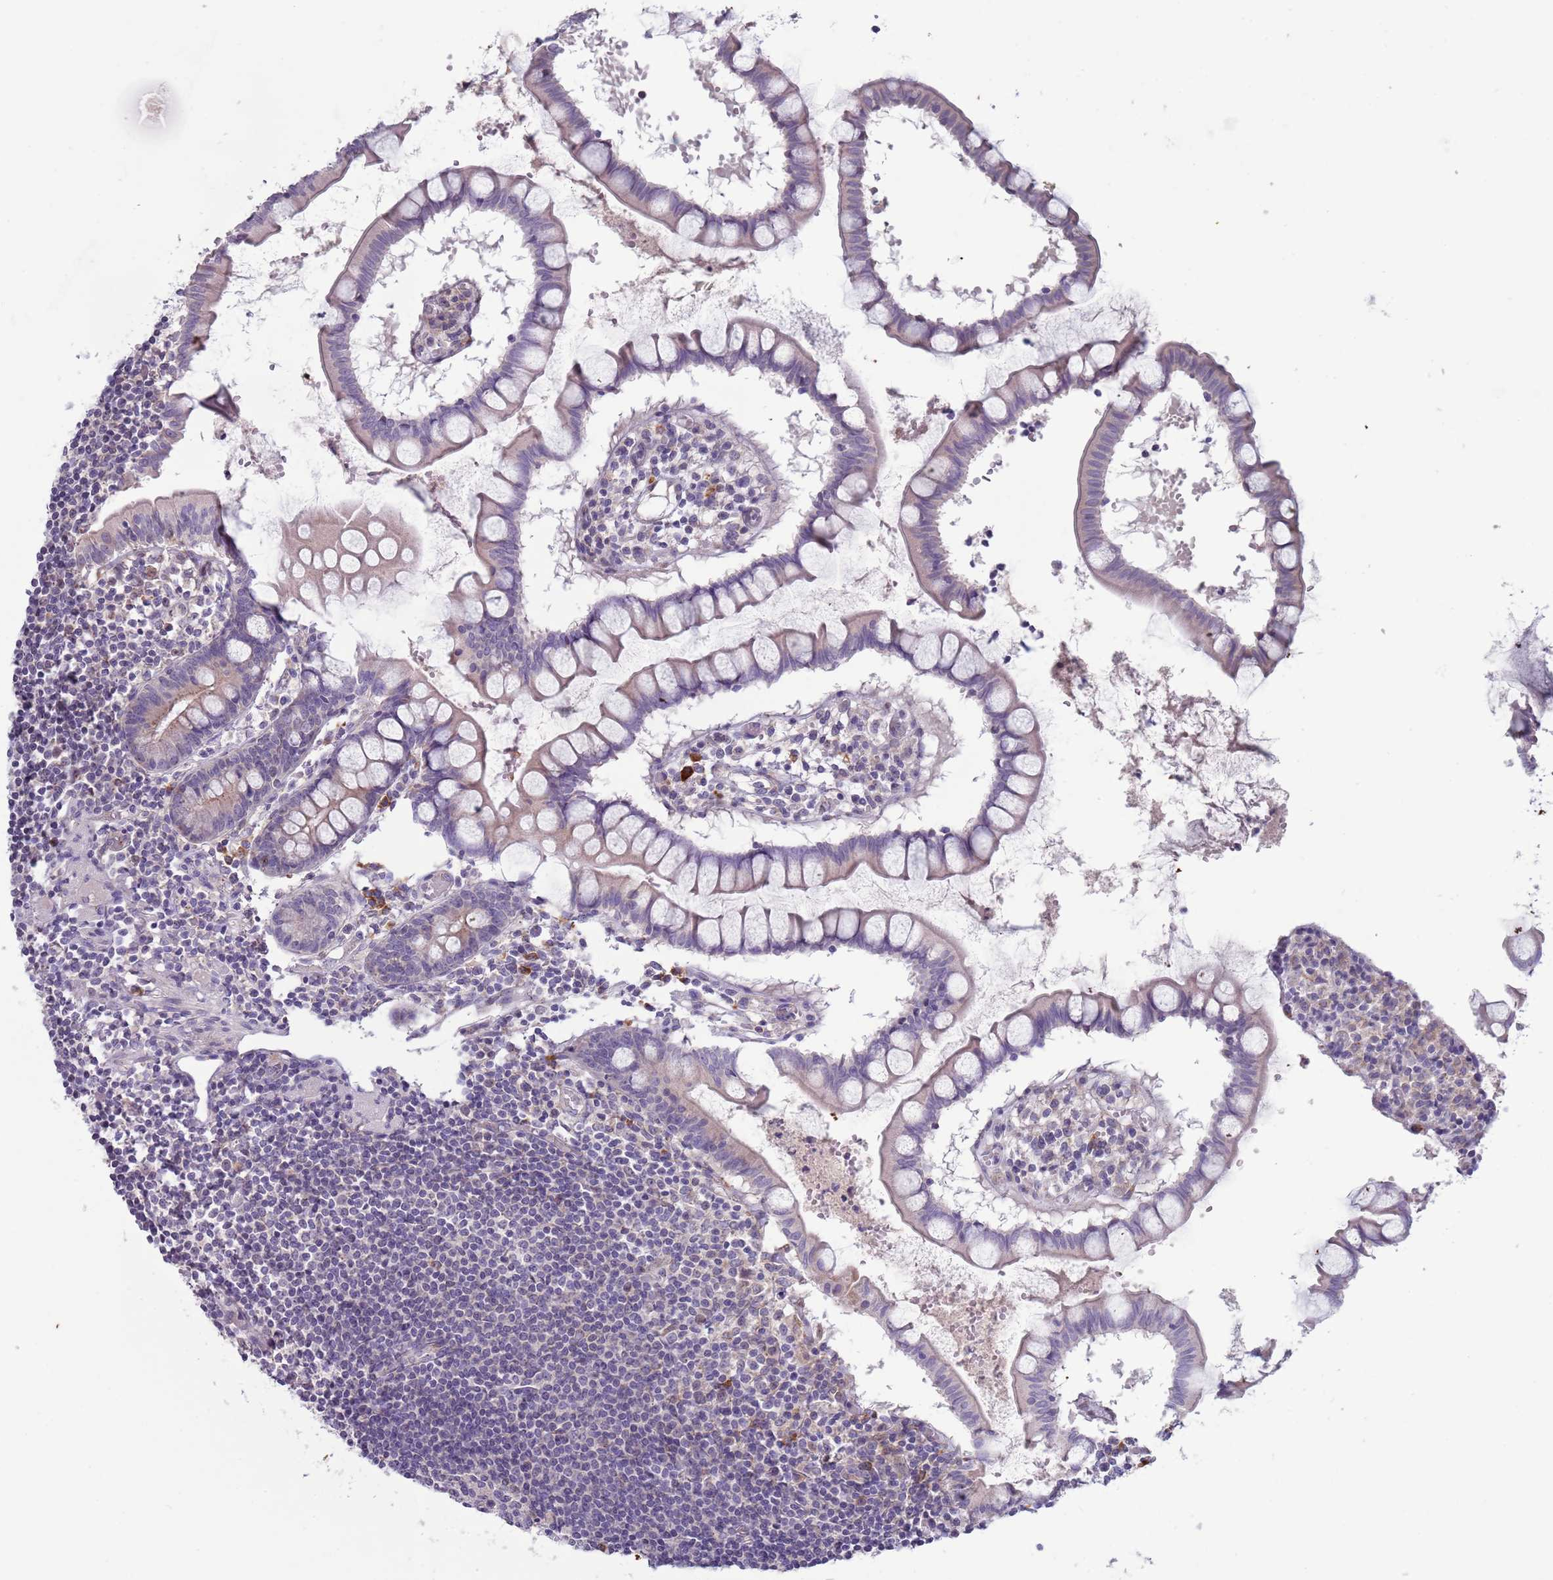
{"staining": {"intensity": "negative", "quantity": "none", "location": "none"}, "tissue": "colon", "cell_type": "Endothelial cells", "image_type": "normal", "snomed": [{"axis": "morphology", "description": "Normal tissue, NOS"}, {"axis": "morphology", "description": "Adenocarcinoma, NOS"}, {"axis": "topography", "description": "Colon"}], "caption": "Protein analysis of unremarkable colon demonstrates no significant positivity in endothelial cells.", "gene": "LTB", "patient": {"sex": "female", "age": 55}}